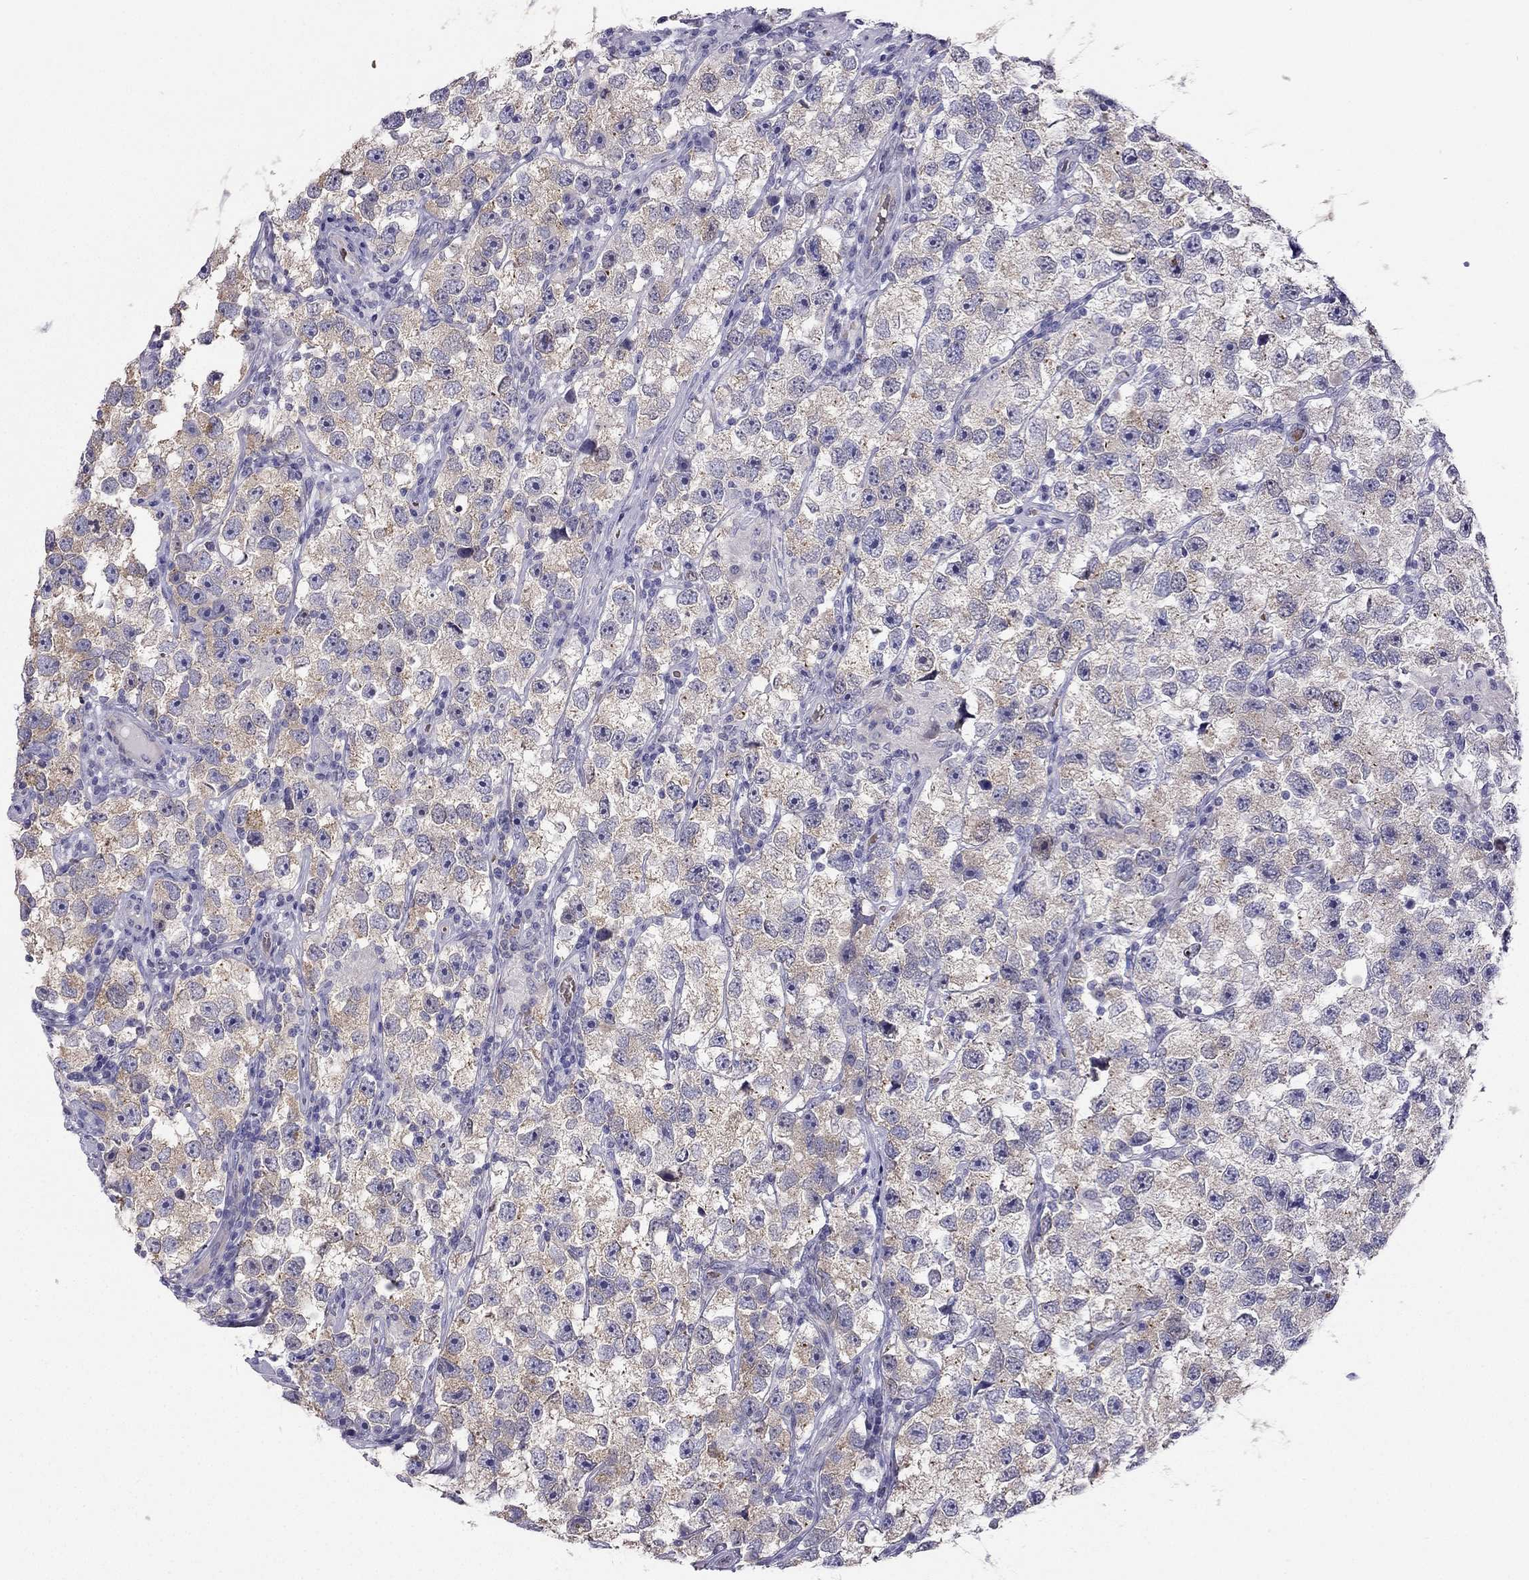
{"staining": {"intensity": "negative", "quantity": "none", "location": "none"}, "tissue": "testis cancer", "cell_type": "Tumor cells", "image_type": "cancer", "snomed": [{"axis": "morphology", "description": "Seminoma, NOS"}, {"axis": "topography", "description": "Testis"}], "caption": "A photomicrograph of human testis seminoma is negative for staining in tumor cells.", "gene": "RSPH14", "patient": {"sex": "male", "age": 26}}